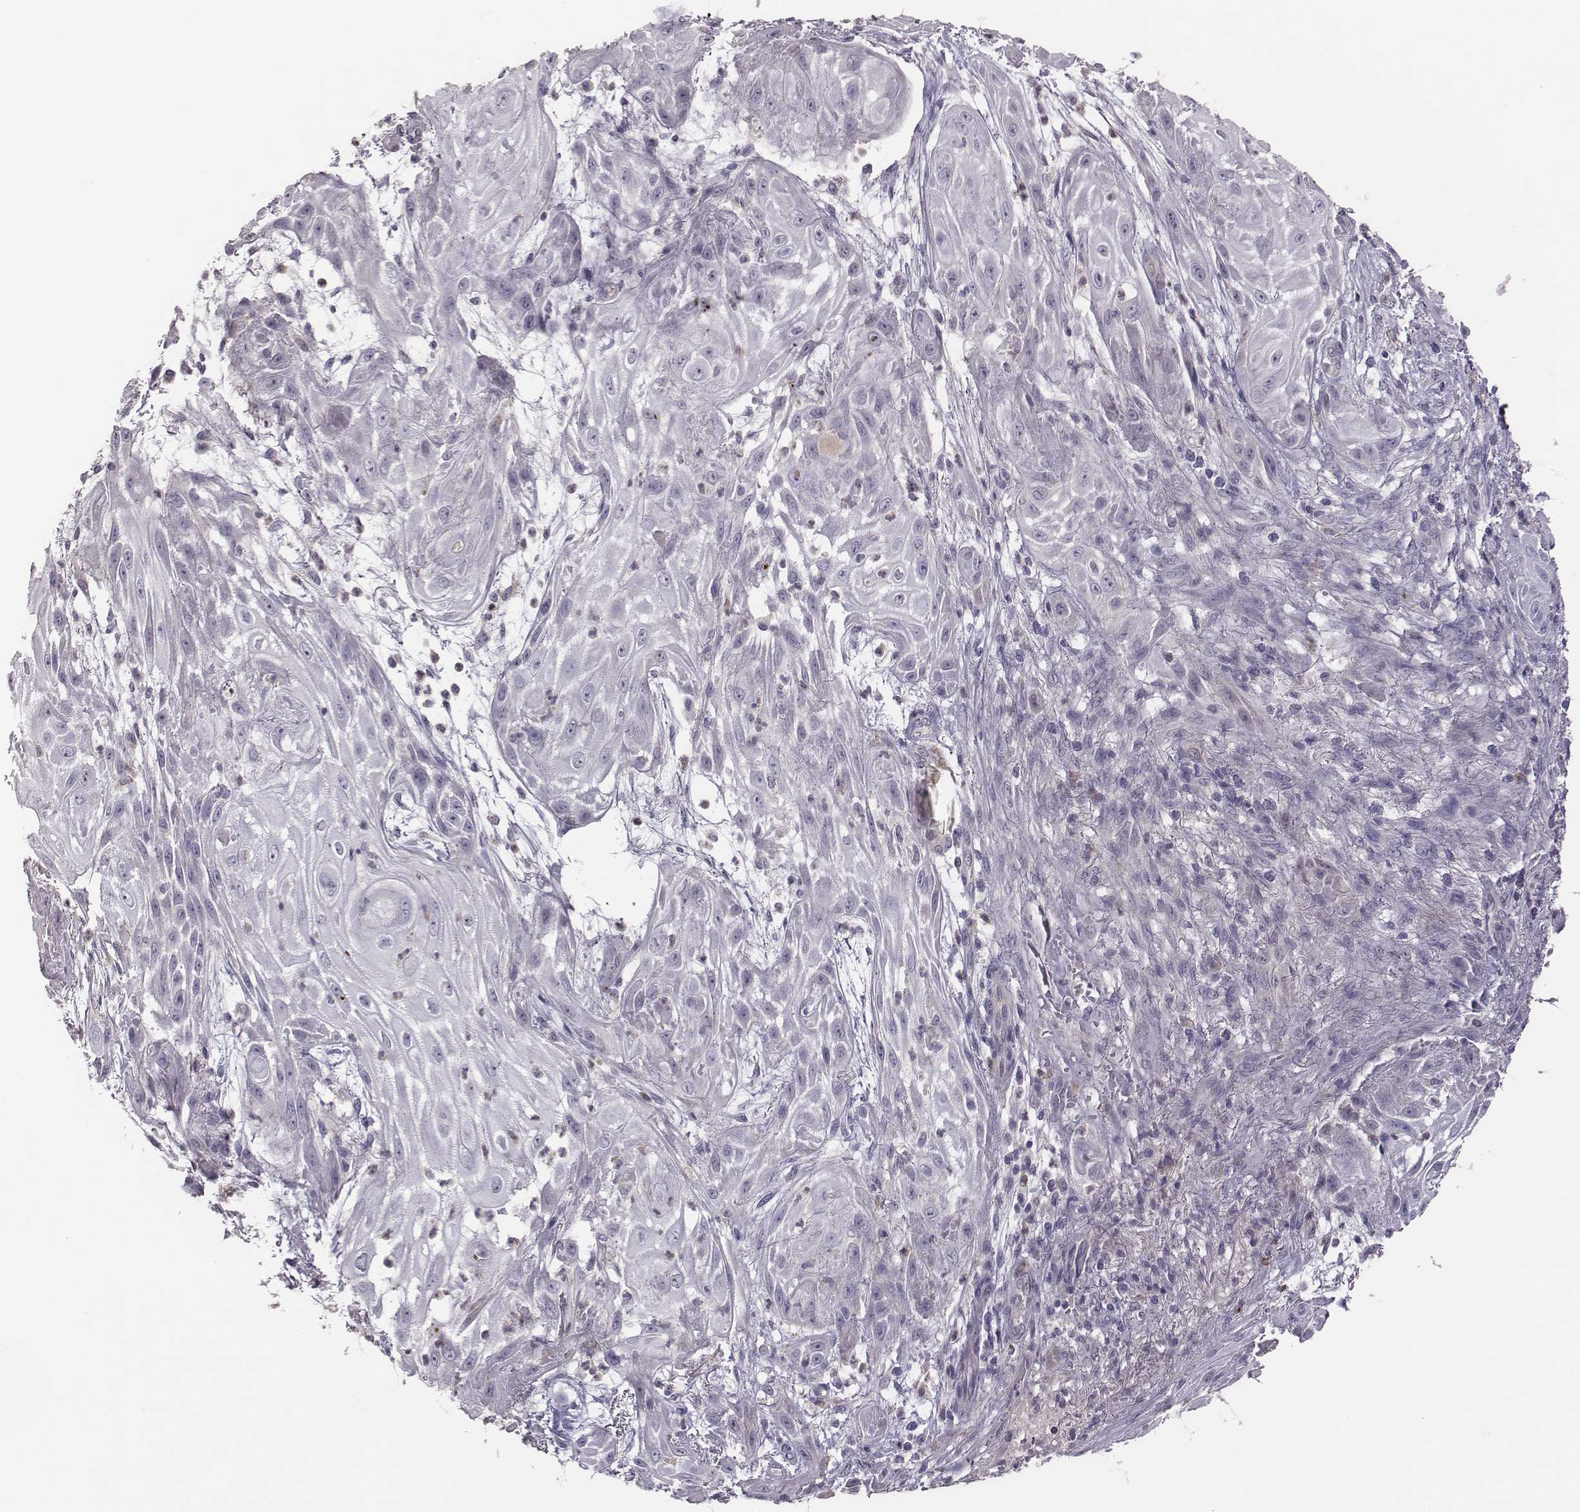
{"staining": {"intensity": "negative", "quantity": "none", "location": "none"}, "tissue": "skin cancer", "cell_type": "Tumor cells", "image_type": "cancer", "snomed": [{"axis": "morphology", "description": "Squamous cell carcinoma, NOS"}, {"axis": "topography", "description": "Skin"}], "caption": "A histopathology image of skin squamous cell carcinoma stained for a protein reveals no brown staining in tumor cells.", "gene": "KMO", "patient": {"sex": "male", "age": 62}}